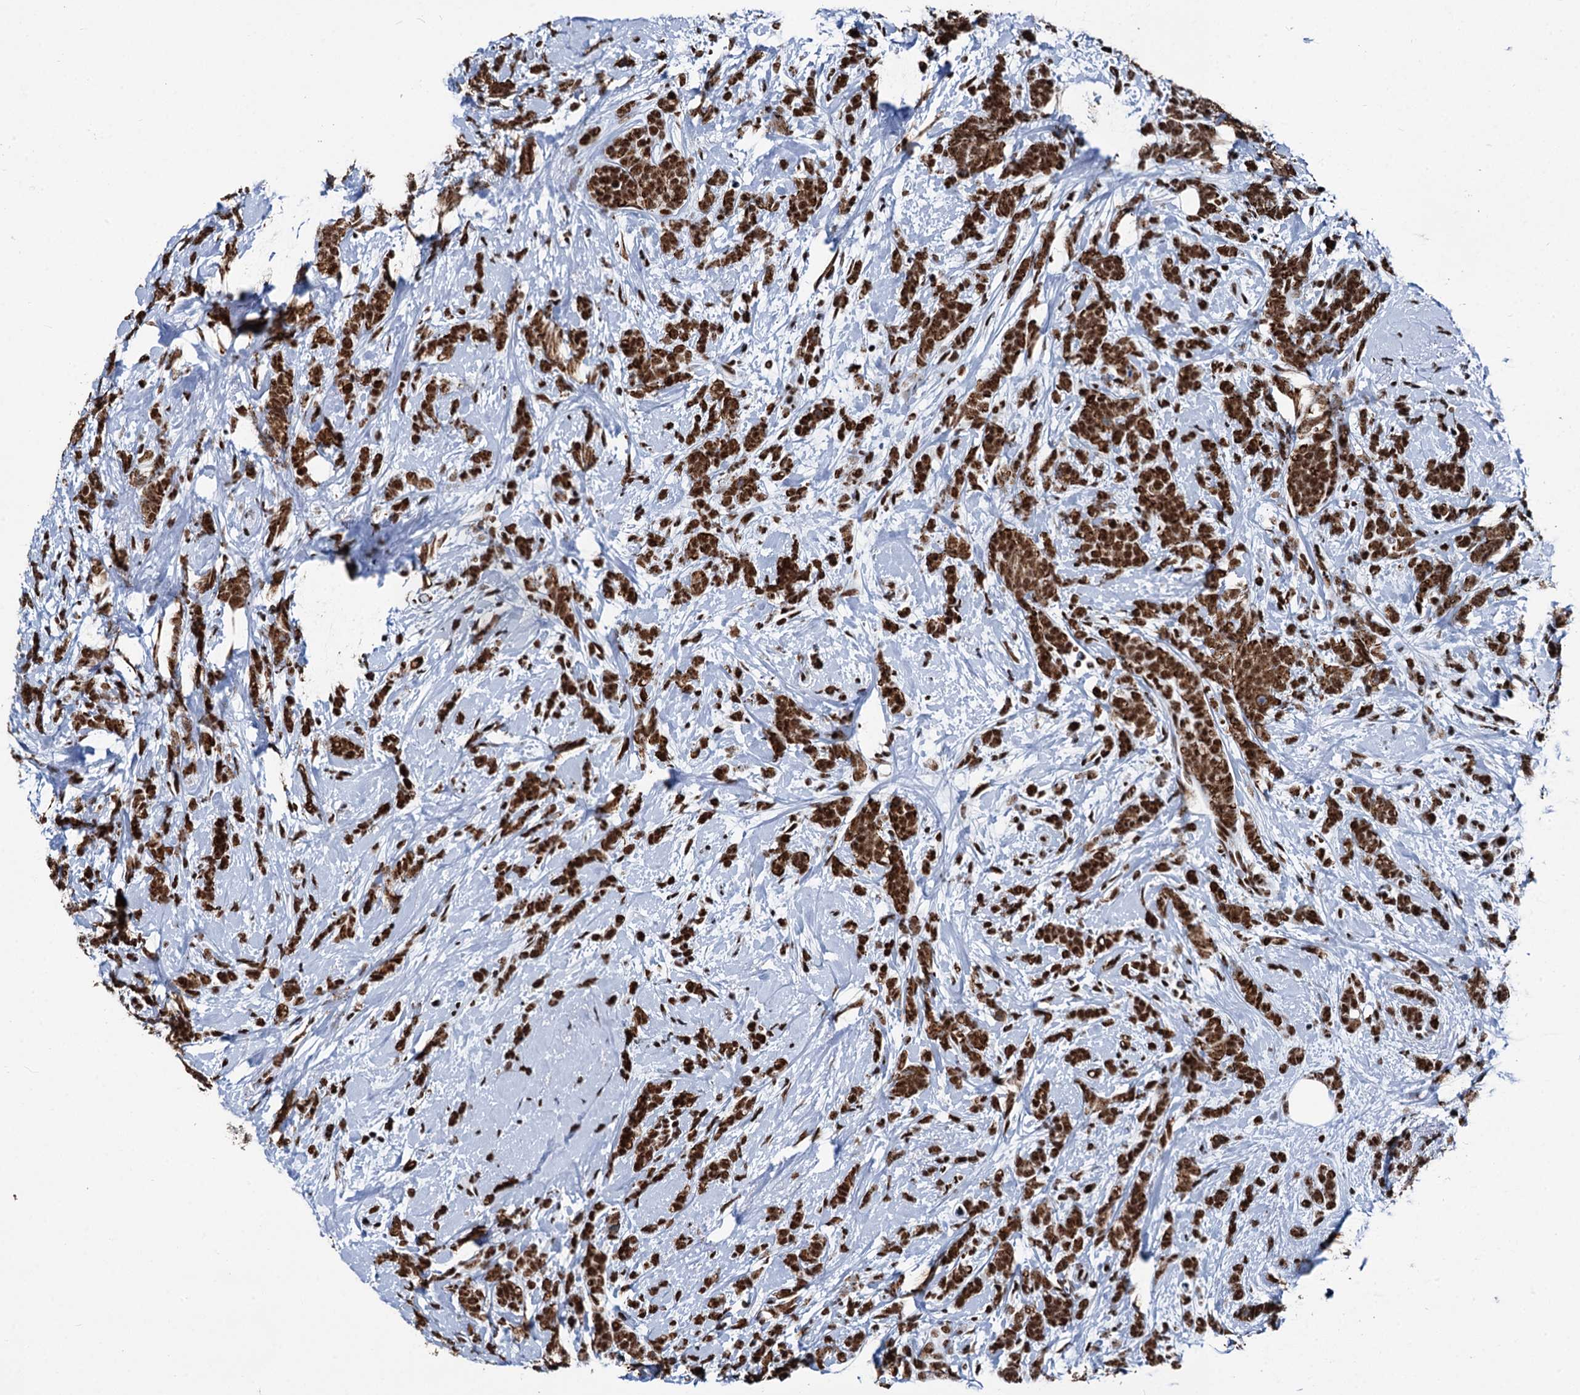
{"staining": {"intensity": "strong", "quantity": ">75%", "location": "nuclear"}, "tissue": "breast cancer", "cell_type": "Tumor cells", "image_type": "cancer", "snomed": [{"axis": "morphology", "description": "Lobular carcinoma"}, {"axis": "topography", "description": "Breast"}], "caption": "Lobular carcinoma (breast) stained for a protein reveals strong nuclear positivity in tumor cells.", "gene": "DDX23", "patient": {"sex": "female", "age": 58}}